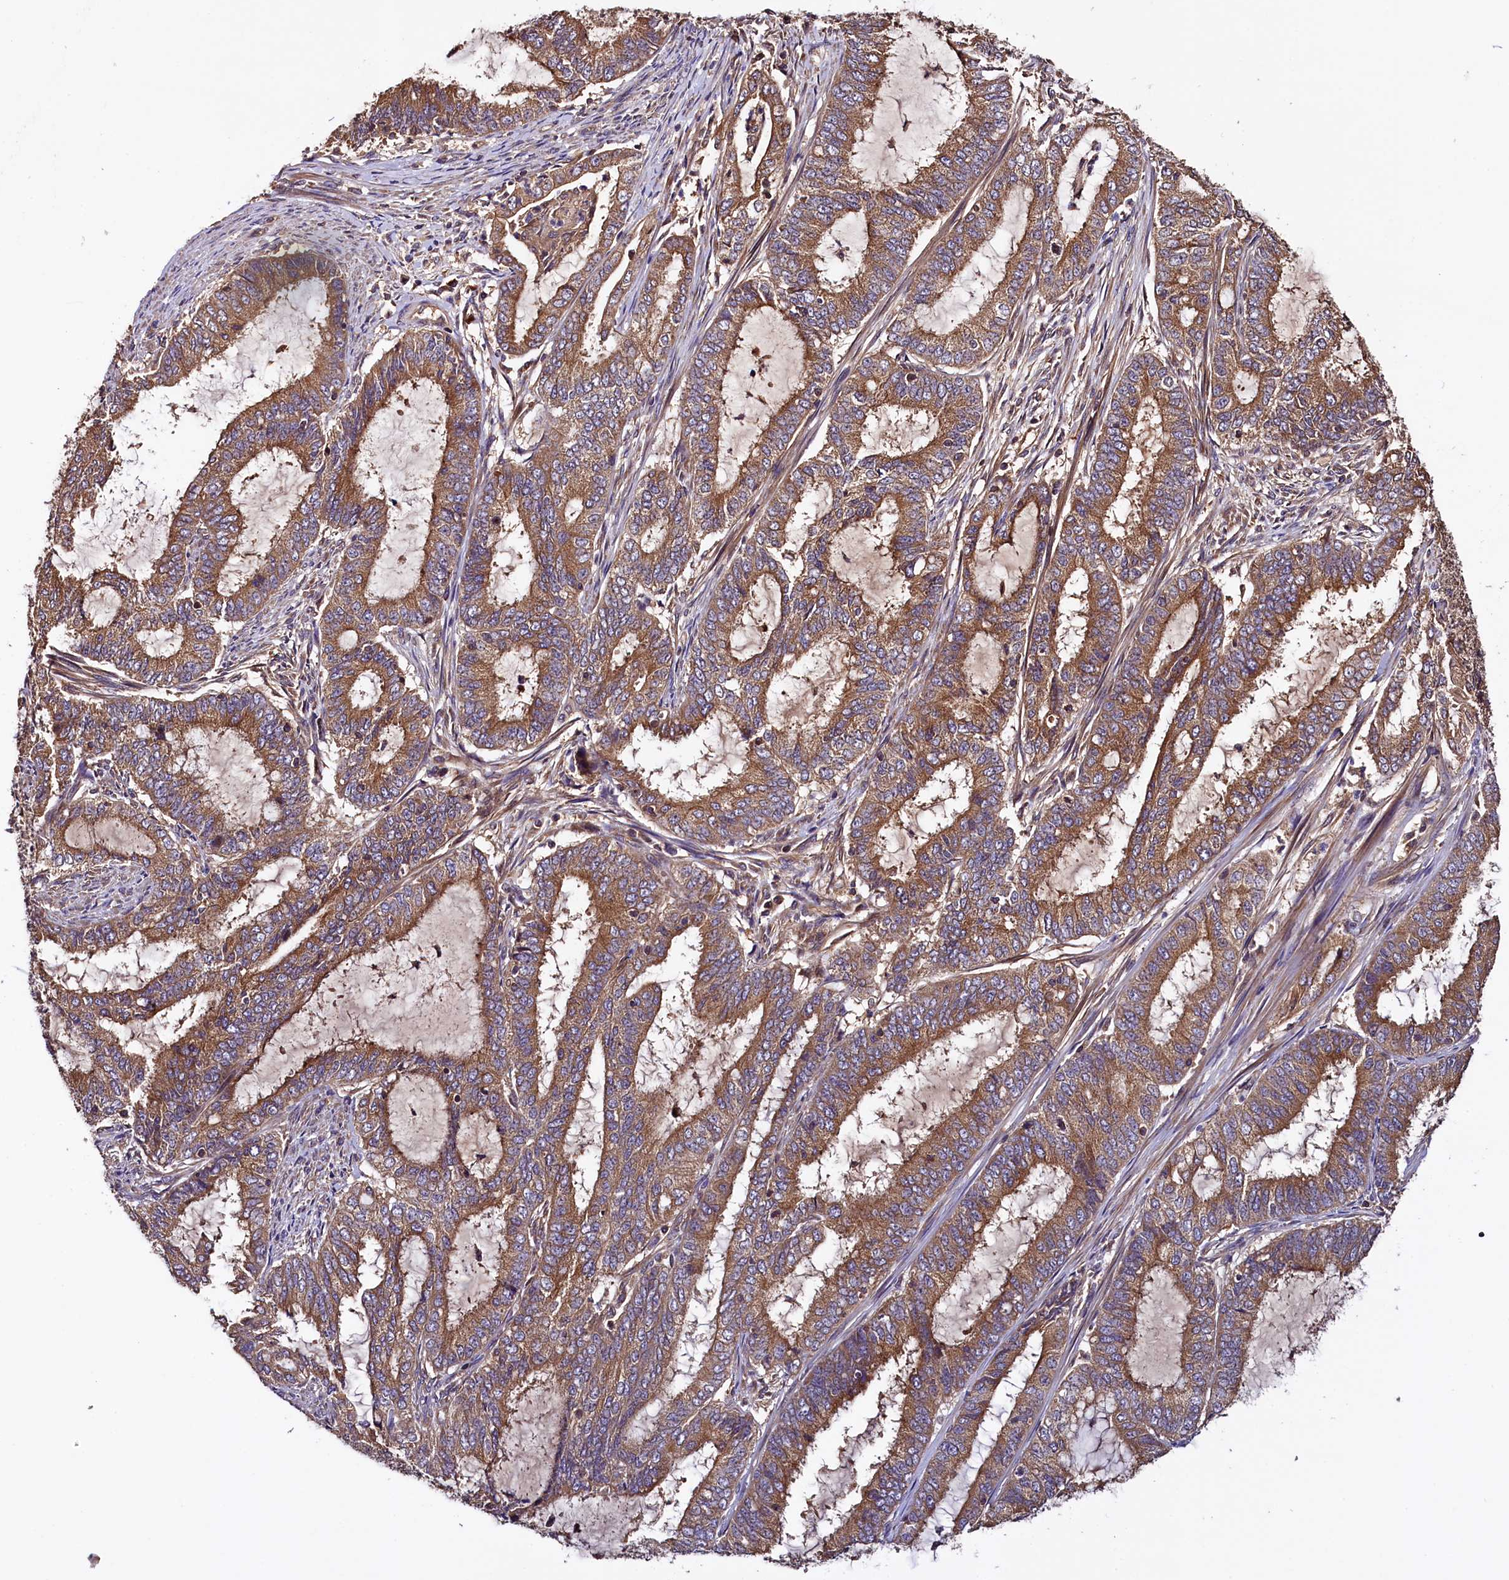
{"staining": {"intensity": "moderate", "quantity": ">75%", "location": "cytoplasmic/membranous"}, "tissue": "endometrial cancer", "cell_type": "Tumor cells", "image_type": "cancer", "snomed": [{"axis": "morphology", "description": "Adenocarcinoma, NOS"}, {"axis": "topography", "description": "Endometrium"}], "caption": "Endometrial adenocarcinoma stained with a brown dye shows moderate cytoplasmic/membranous positive positivity in about >75% of tumor cells.", "gene": "KLC2", "patient": {"sex": "female", "age": 51}}